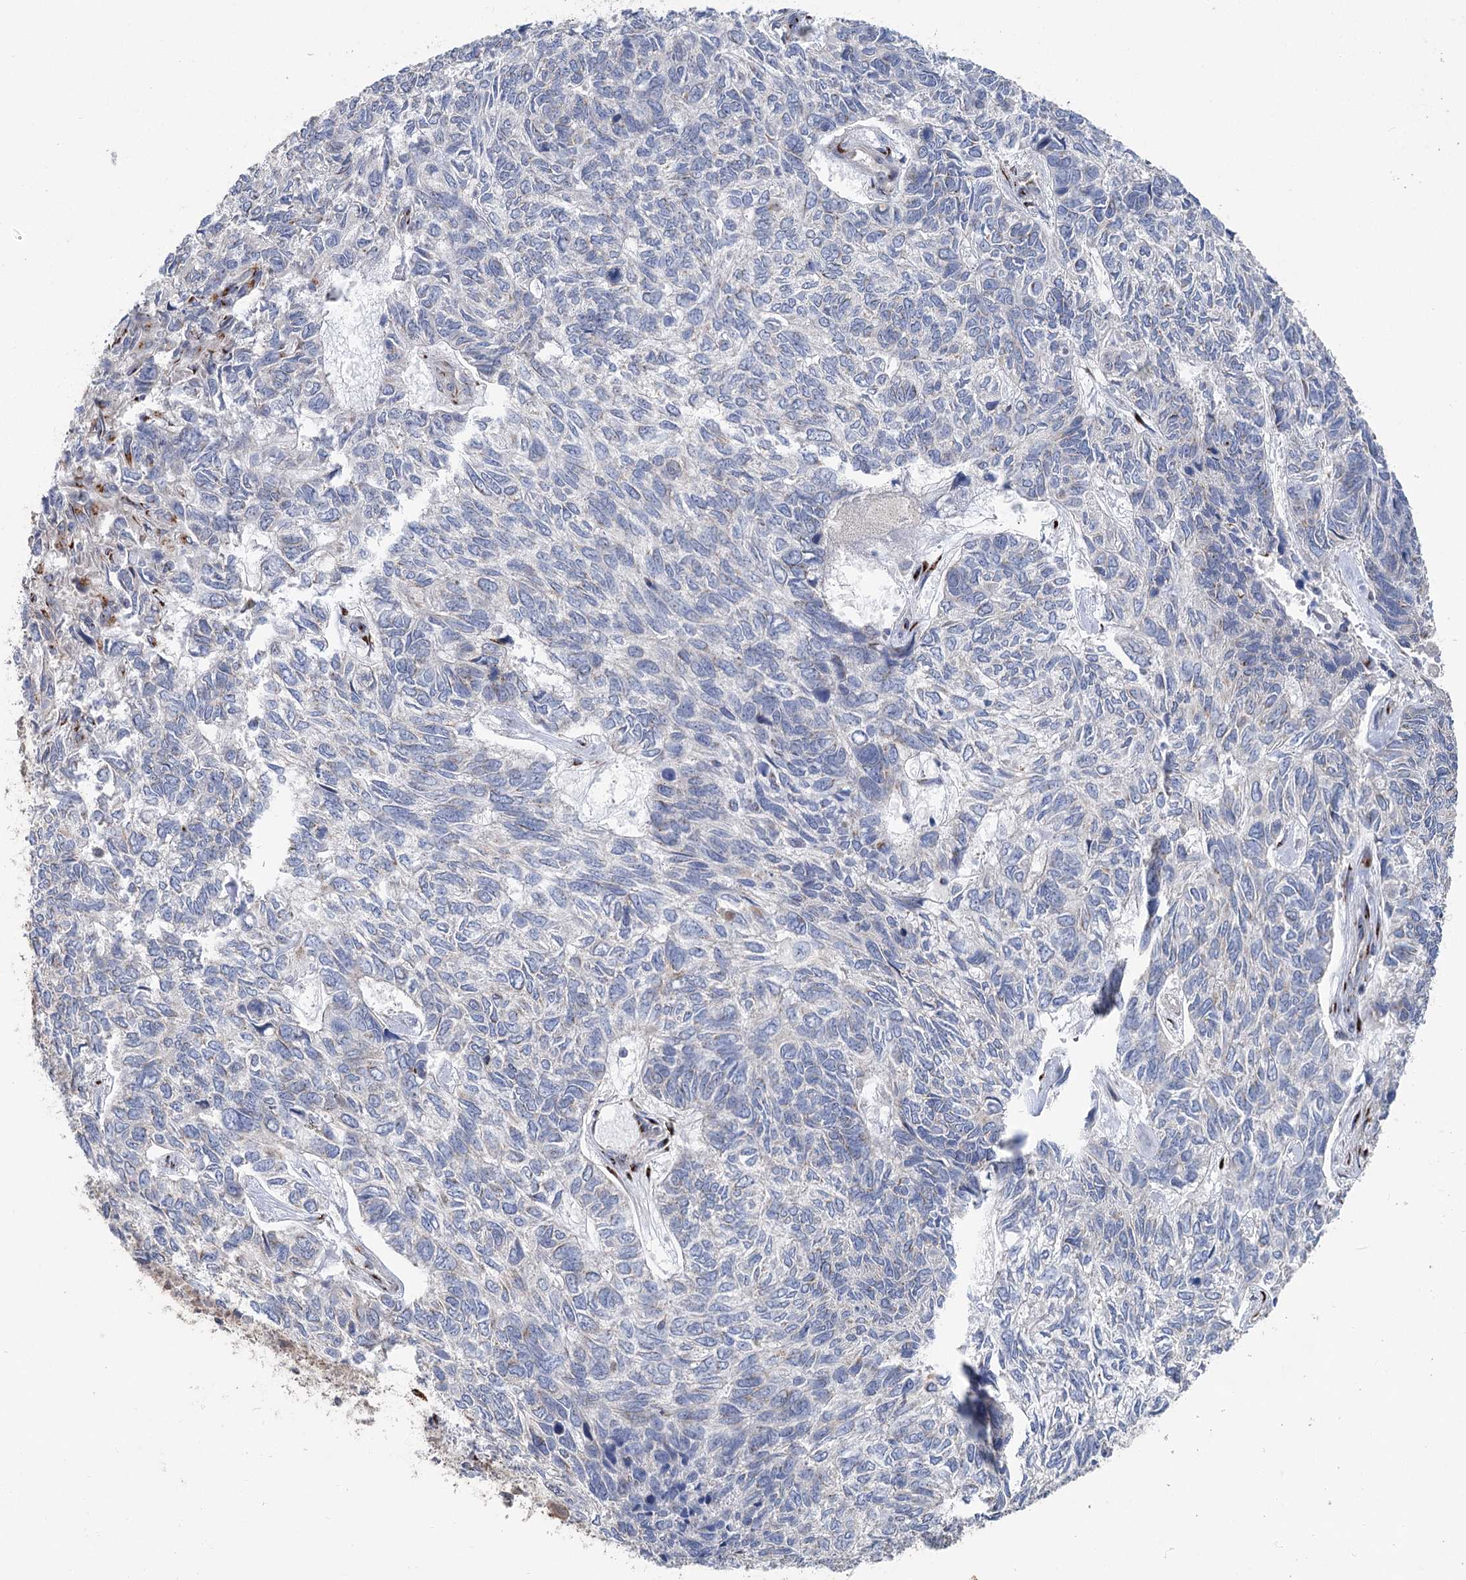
{"staining": {"intensity": "negative", "quantity": "none", "location": "none"}, "tissue": "skin cancer", "cell_type": "Tumor cells", "image_type": "cancer", "snomed": [{"axis": "morphology", "description": "Basal cell carcinoma"}, {"axis": "topography", "description": "Skin"}], "caption": "Tumor cells show no significant staining in skin cancer (basal cell carcinoma).", "gene": "ITIH5", "patient": {"sex": "female", "age": 65}}